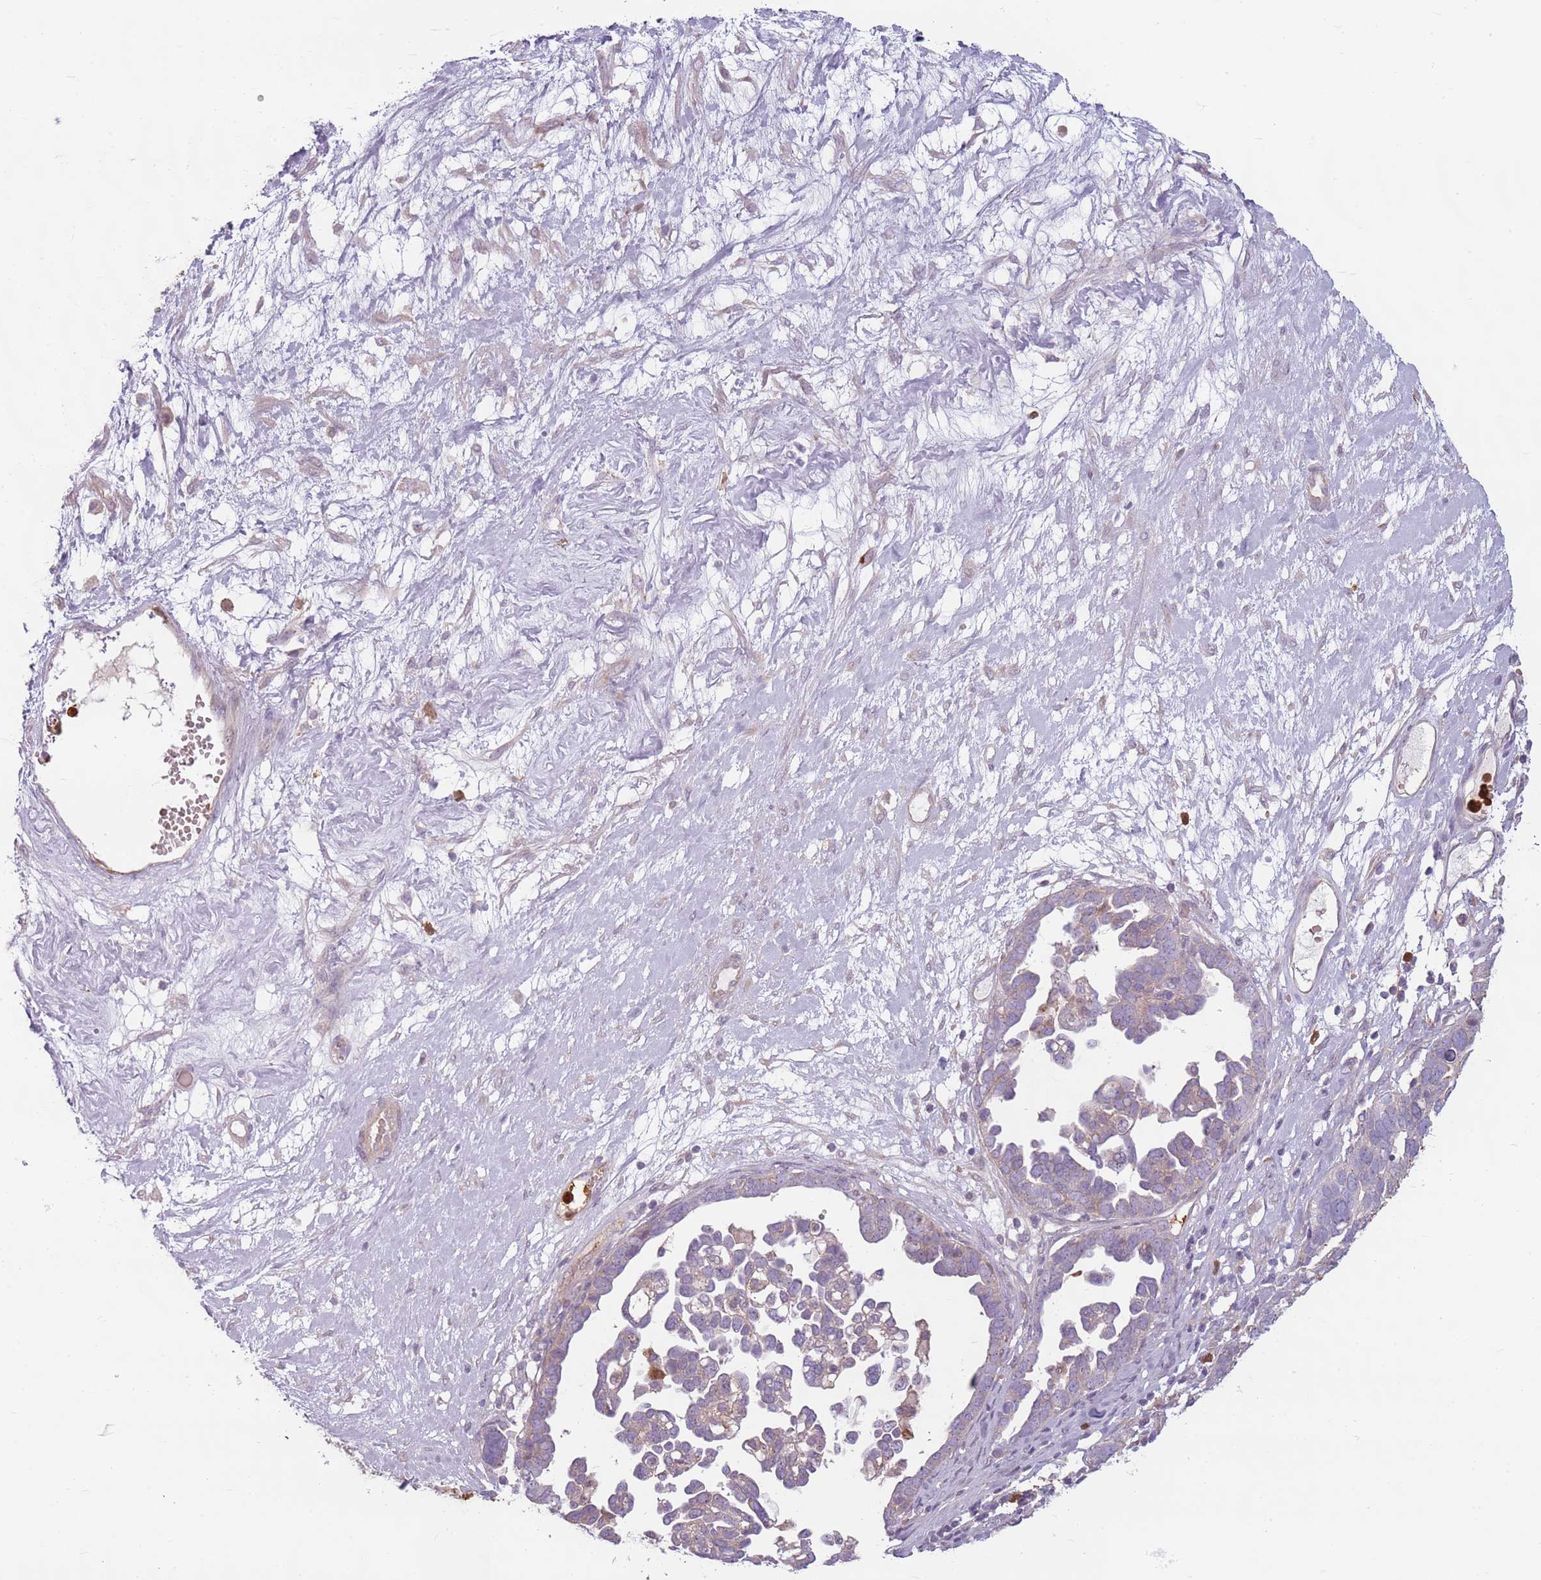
{"staining": {"intensity": "negative", "quantity": "none", "location": "none"}, "tissue": "ovarian cancer", "cell_type": "Tumor cells", "image_type": "cancer", "snomed": [{"axis": "morphology", "description": "Cystadenocarcinoma, serous, NOS"}, {"axis": "topography", "description": "Ovary"}], "caption": "Immunohistochemistry photomicrograph of ovarian cancer stained for a protein (brown), which exhibits no staining in tumor cells.", "gene": "SPAG4", "patient": {"sex": "female", "age": 54}}